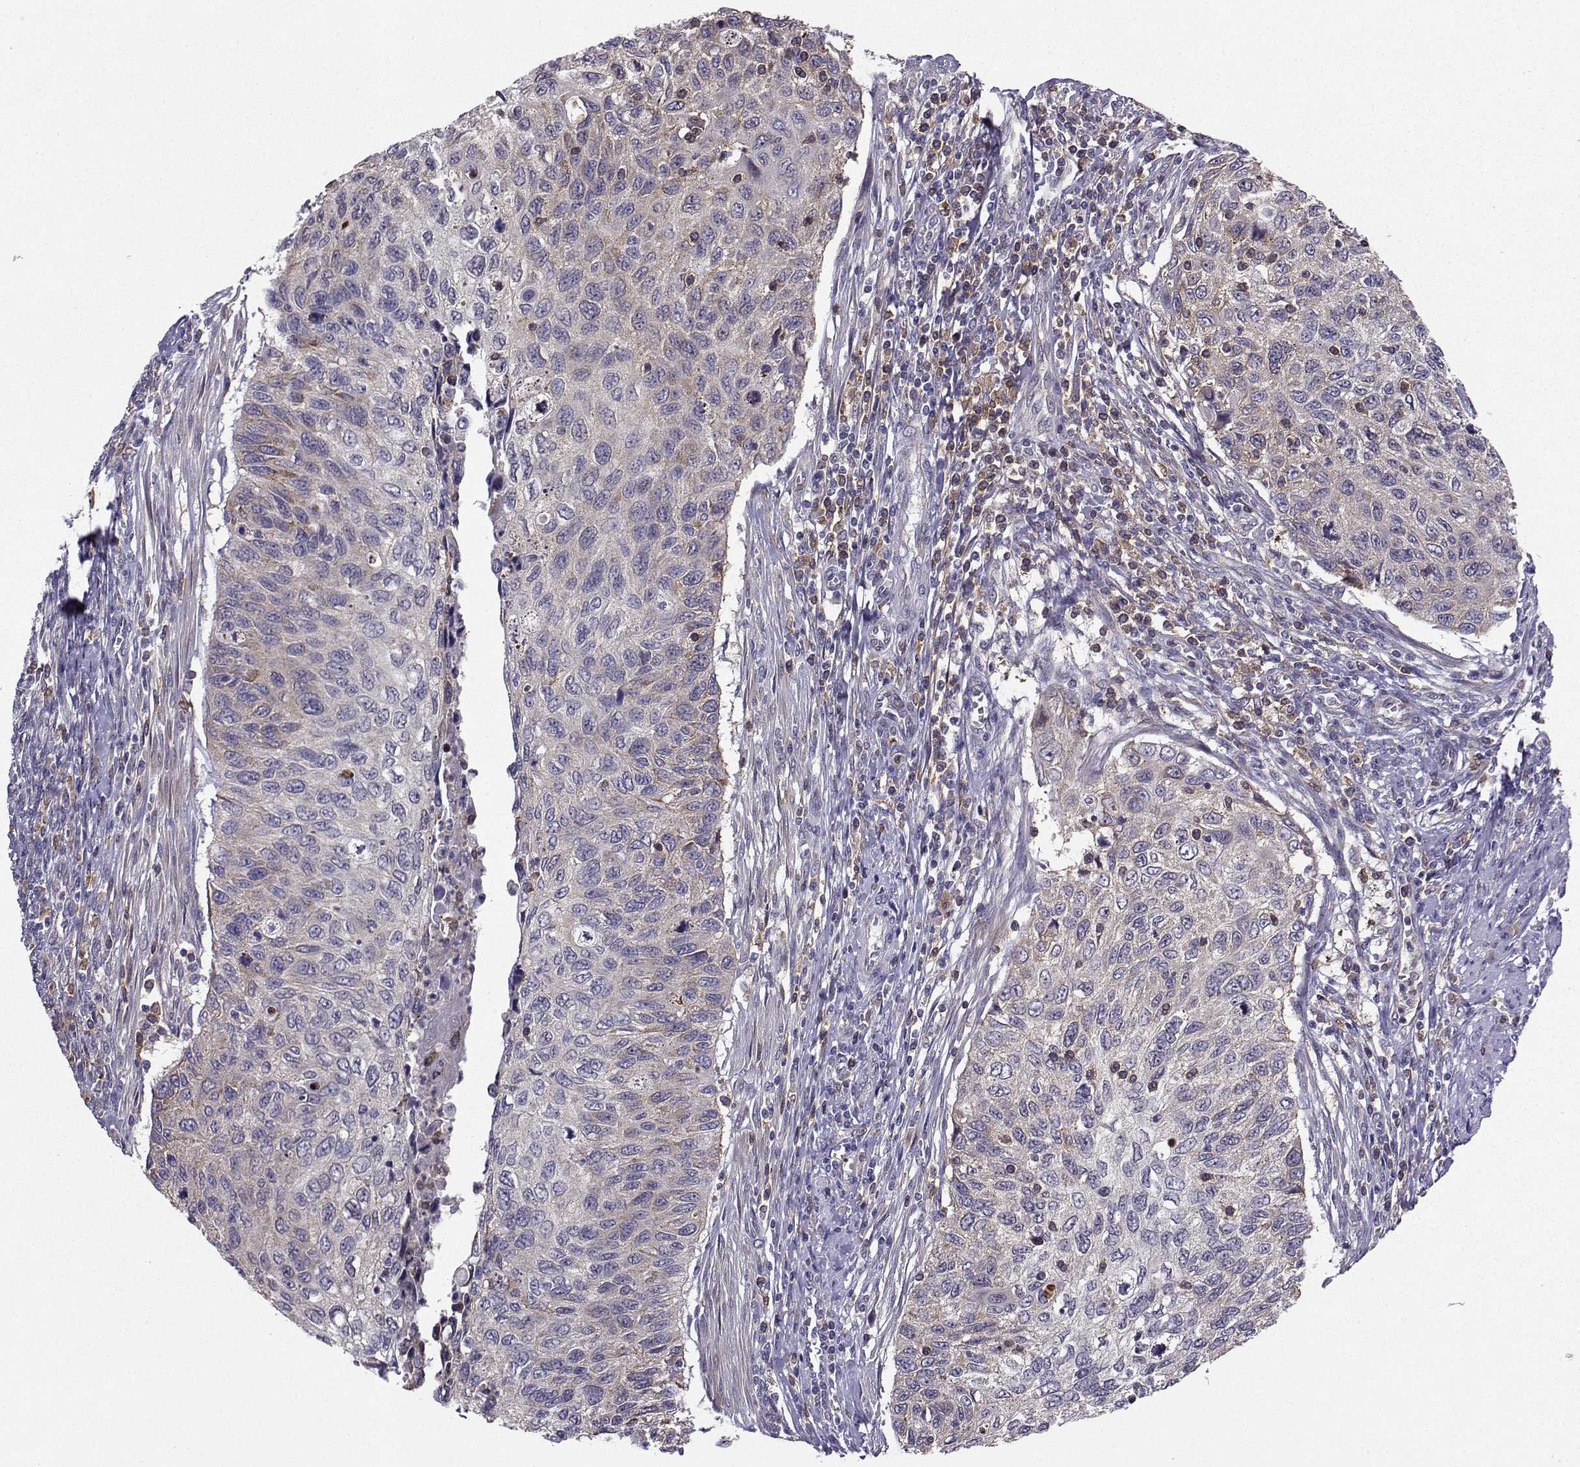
{"staining": {"intensity": "weak", "quantity": "<25%", "location": "cytoplasmic/membranous"}, "tissue": "cervical cancer", "cell_type": "Tumor cells", "image_type": "cancer", "snomed": [{"axis": "morphology", "description": "Squamous cell carcinoma, NOS"}, {"axis": "topography", "description": "Cervix"}], "caption": "Squamous cell carcinoma (cervical) stained for a protein using immunohistochemistry (IHC) reveals no positivity tumor cells.", "gene": "STXBP5", "patient": {"sex": "female", "age": 70}}